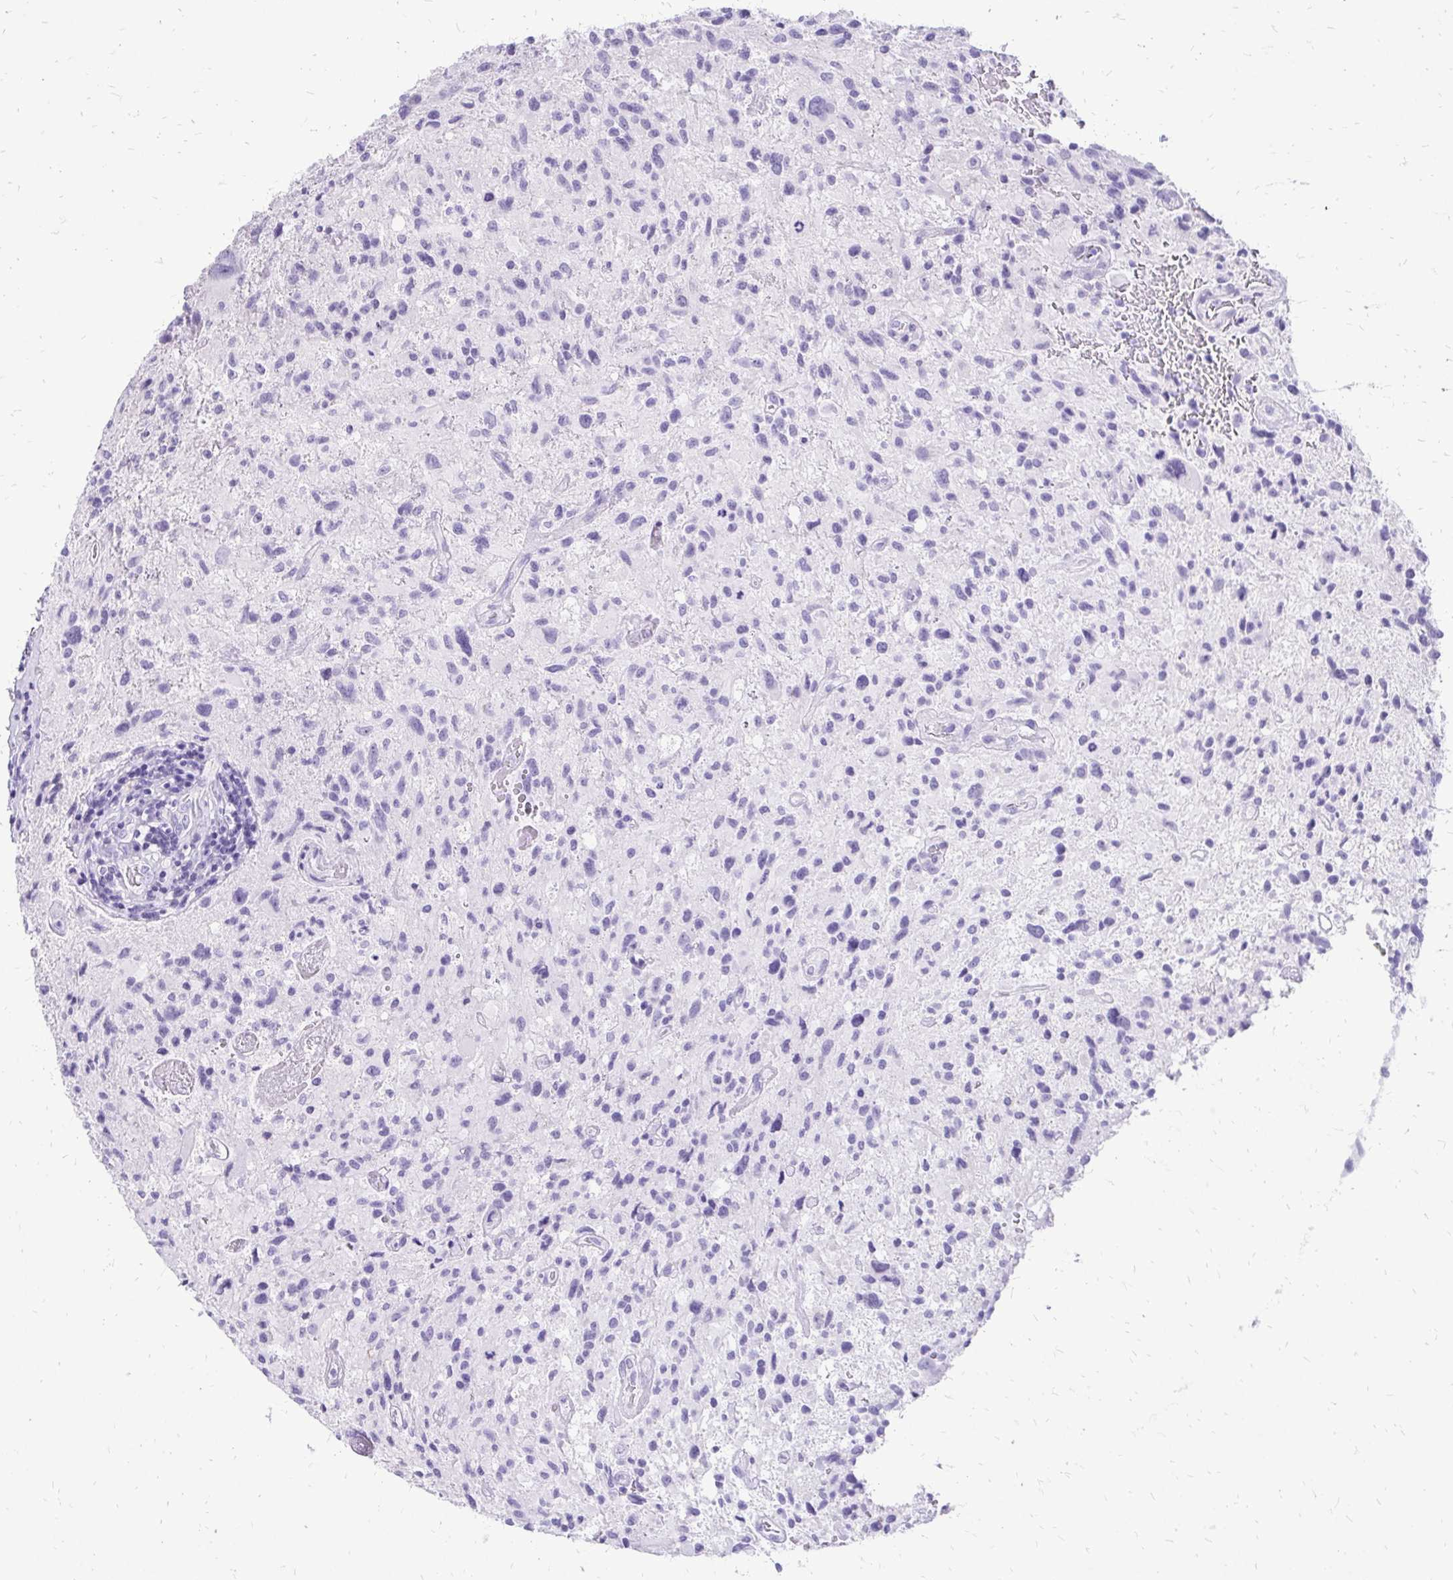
{"staining": {"intensity": "negative", "quantity": "none", "location": "none"}, "tissue": "glioma", "cell_type": "Tumor cells", "image_type": "cancer", "snomed": [{"axis": "morphology", "description": "Glioma, malignant, High grade"}, {"axis": "topography", "description": "Brain"}], "caption": "Tumor cells show no significant expression in glioma. The staining was performed using DAB (3,3'-diaminobenzidine) to visualize the protein expression in brown, while the nuclei were stained in blue with hematoxylin (Magnification: 20x).", "gene": "SLC32A1", "patient": {"sex": "male", "age": 63}}